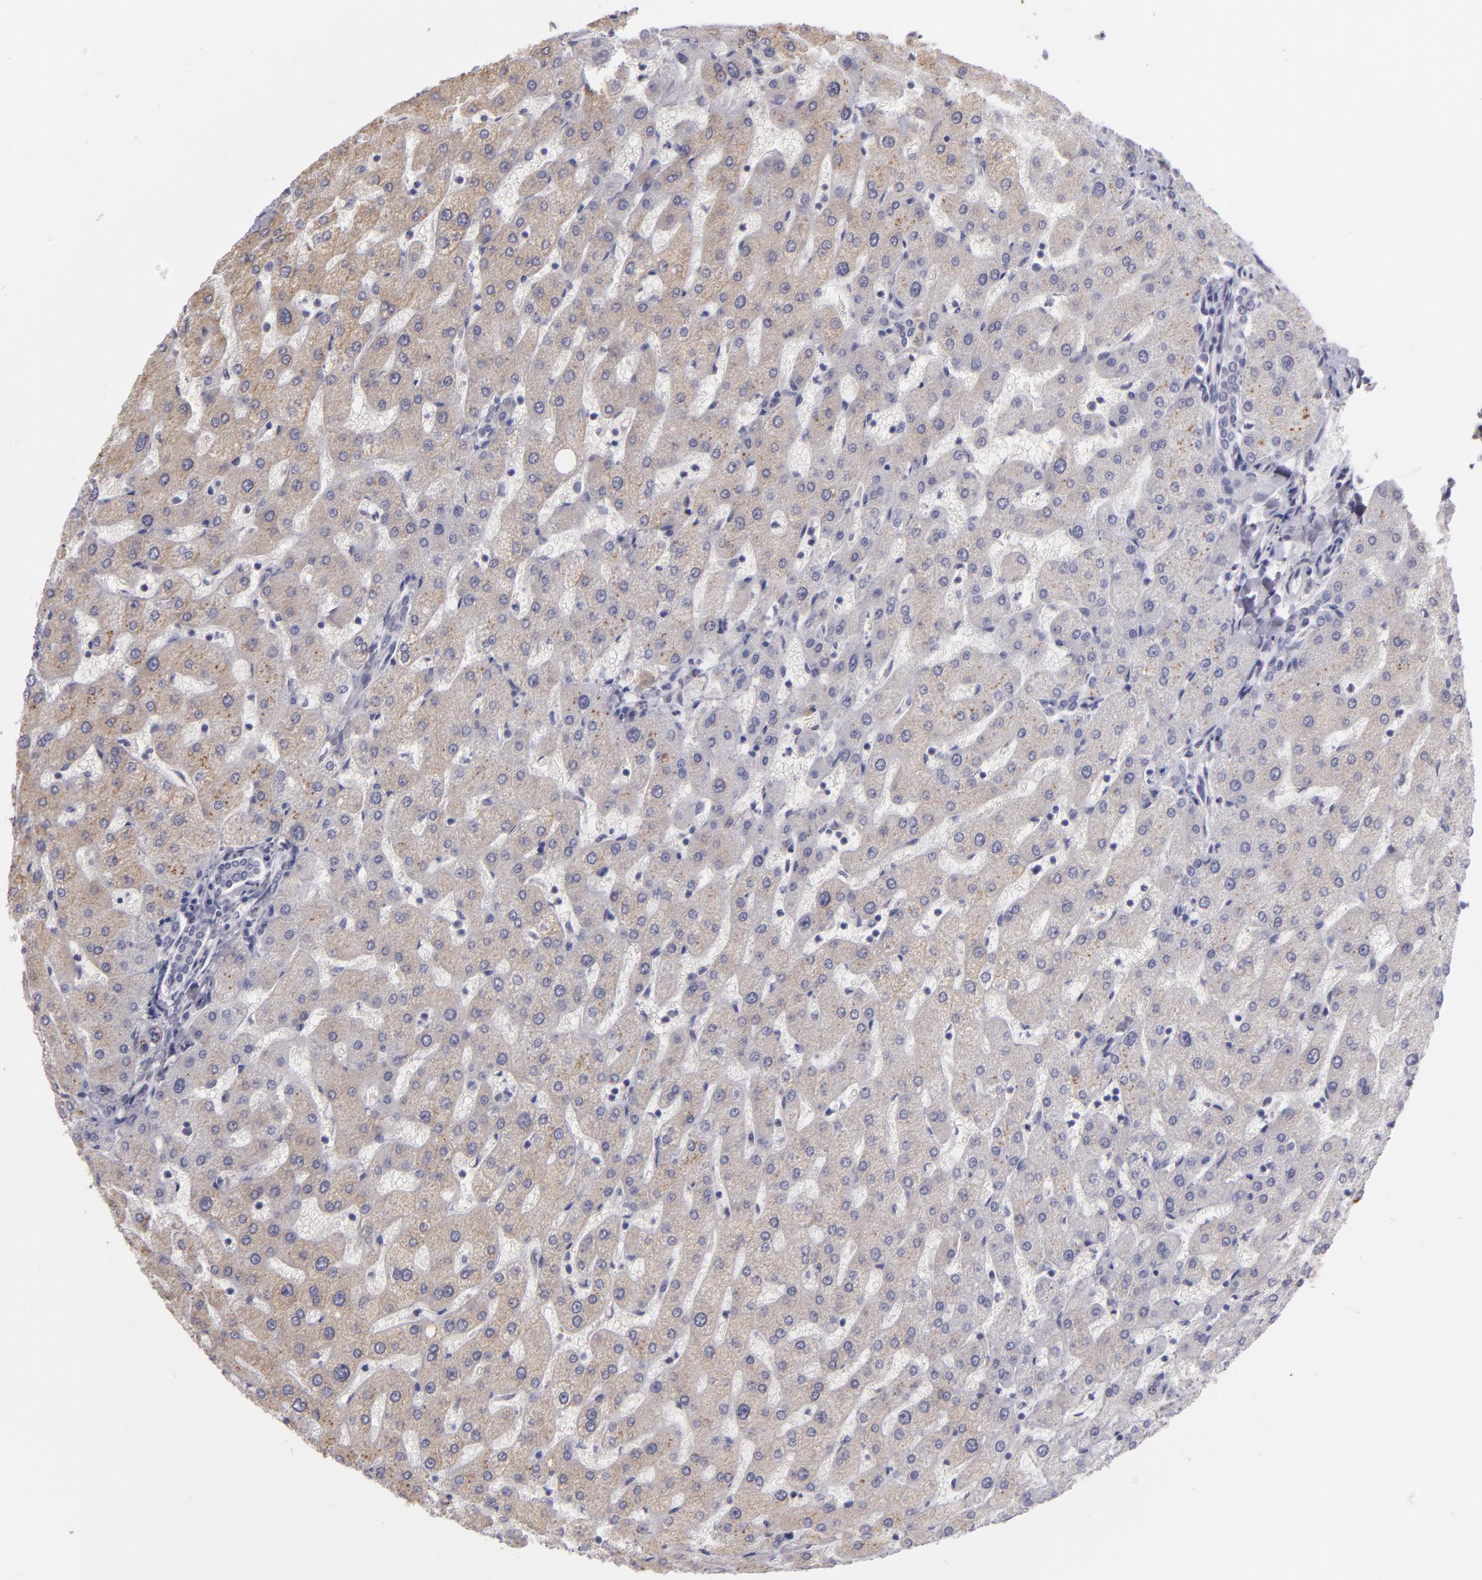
{"staining": {"intensity": "negative", "quantity": "none", "location": "none"}, "tissue": "liver", "cell_type": "Cholangiocytes", "image_type": "normal", "snomed": [{"axis": "morphology", "description": "Normal tissue, NOS"}, {"axis": "topography", "description": "Liver"}], "caption": "The photomicrograph demonstrates no significant expression in cholangiocytes of liver.", "gene": "TNNC1", "patient": {"sex": "male", "age": 67}}